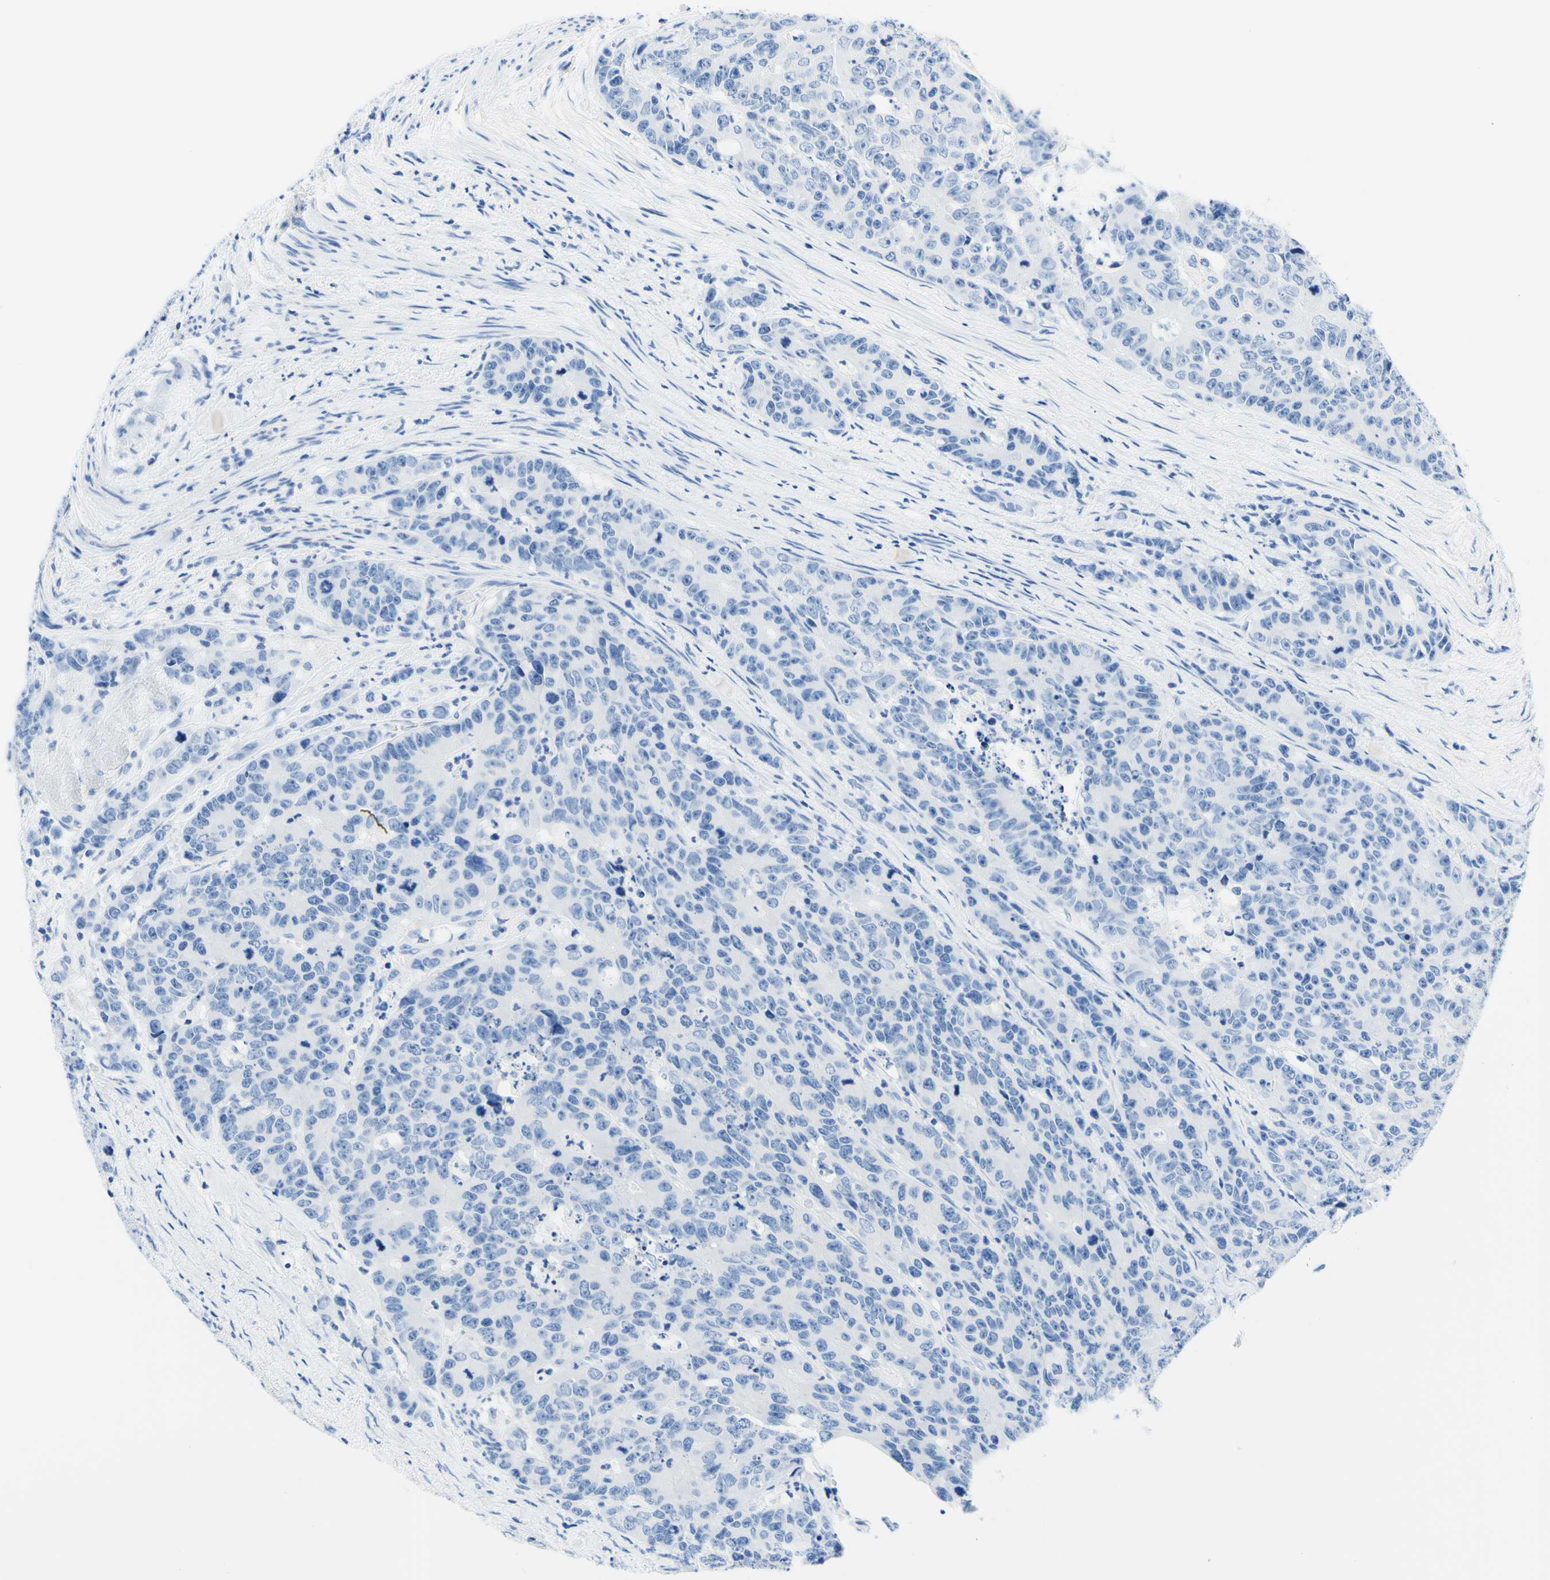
{"staining": {"intensity": "negative", "quantity": "none", "location": "none"}, "tissue": "colorectal cancer", "cell_type": "Tumor cells", "image_type": "cancer", "snomed": [{"axis": "morphology", "description": "Adenocarcinoma, NOS"}, {"axis": "topography", "description": "Colon"}], "caption": "This is a image of immunohistochemistry staining of colorectal adenocarcinoma, which shows no expression in tumor cells.", "gene": "MYH2", "patient": {"sex": "female", "age": 86}}